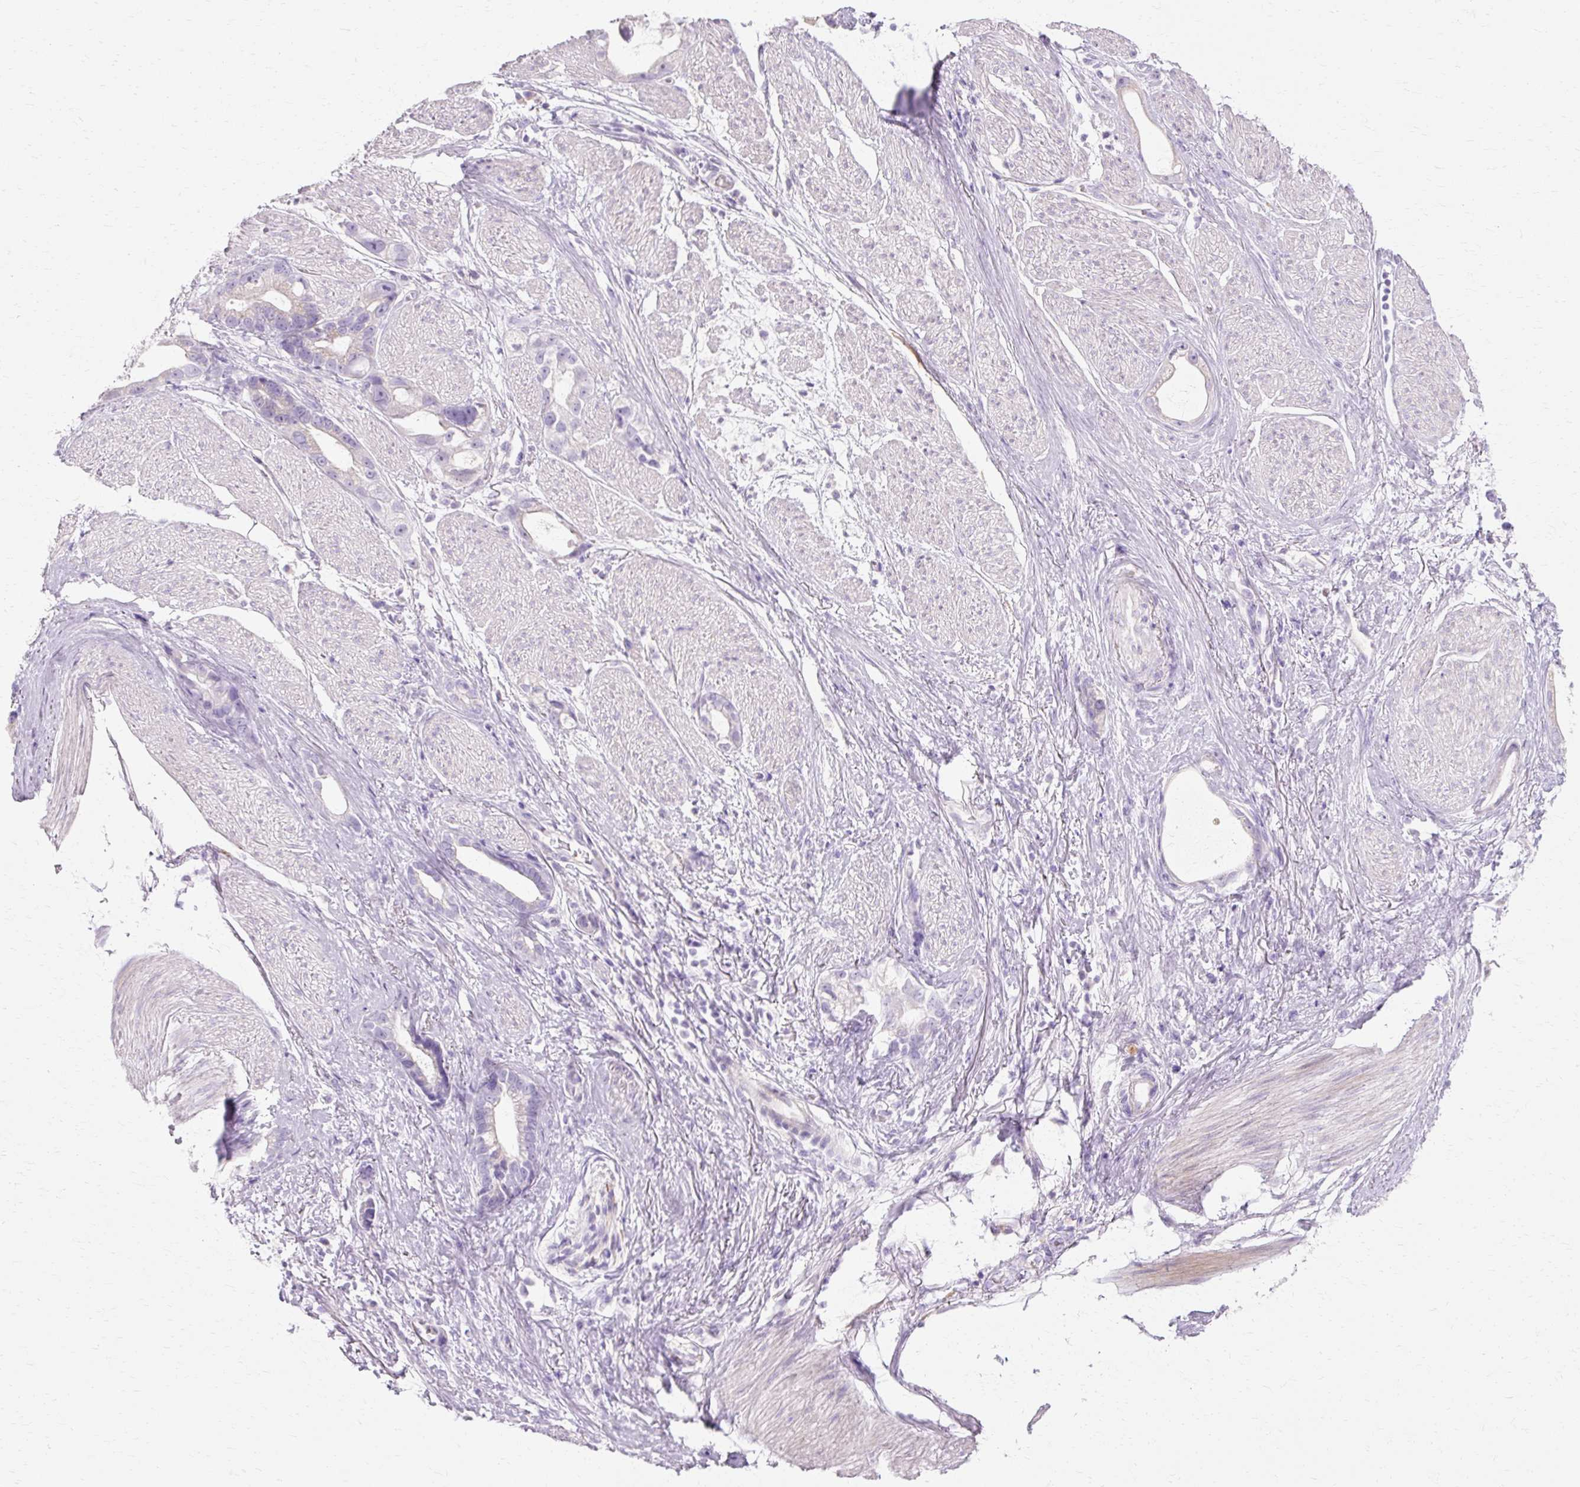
{"staining": {"intensity": "negative", "quantity": "none", "location": "none"}, "tissue": "stomach cancer", "cell_type": "Tumor cells", "image_type": "cancer", "snomed": [{"axis": "morphology", "description": "Adenocarcinoma, NOS"}, {"axis": "topography", "description": "Stomach"}], "caption": "An image of stomach cancer stained for a protein demonstrates no brown staining in tumor cells.", "gene": "HSD11B1", "patient": {"sex": "male", "age": 55}}